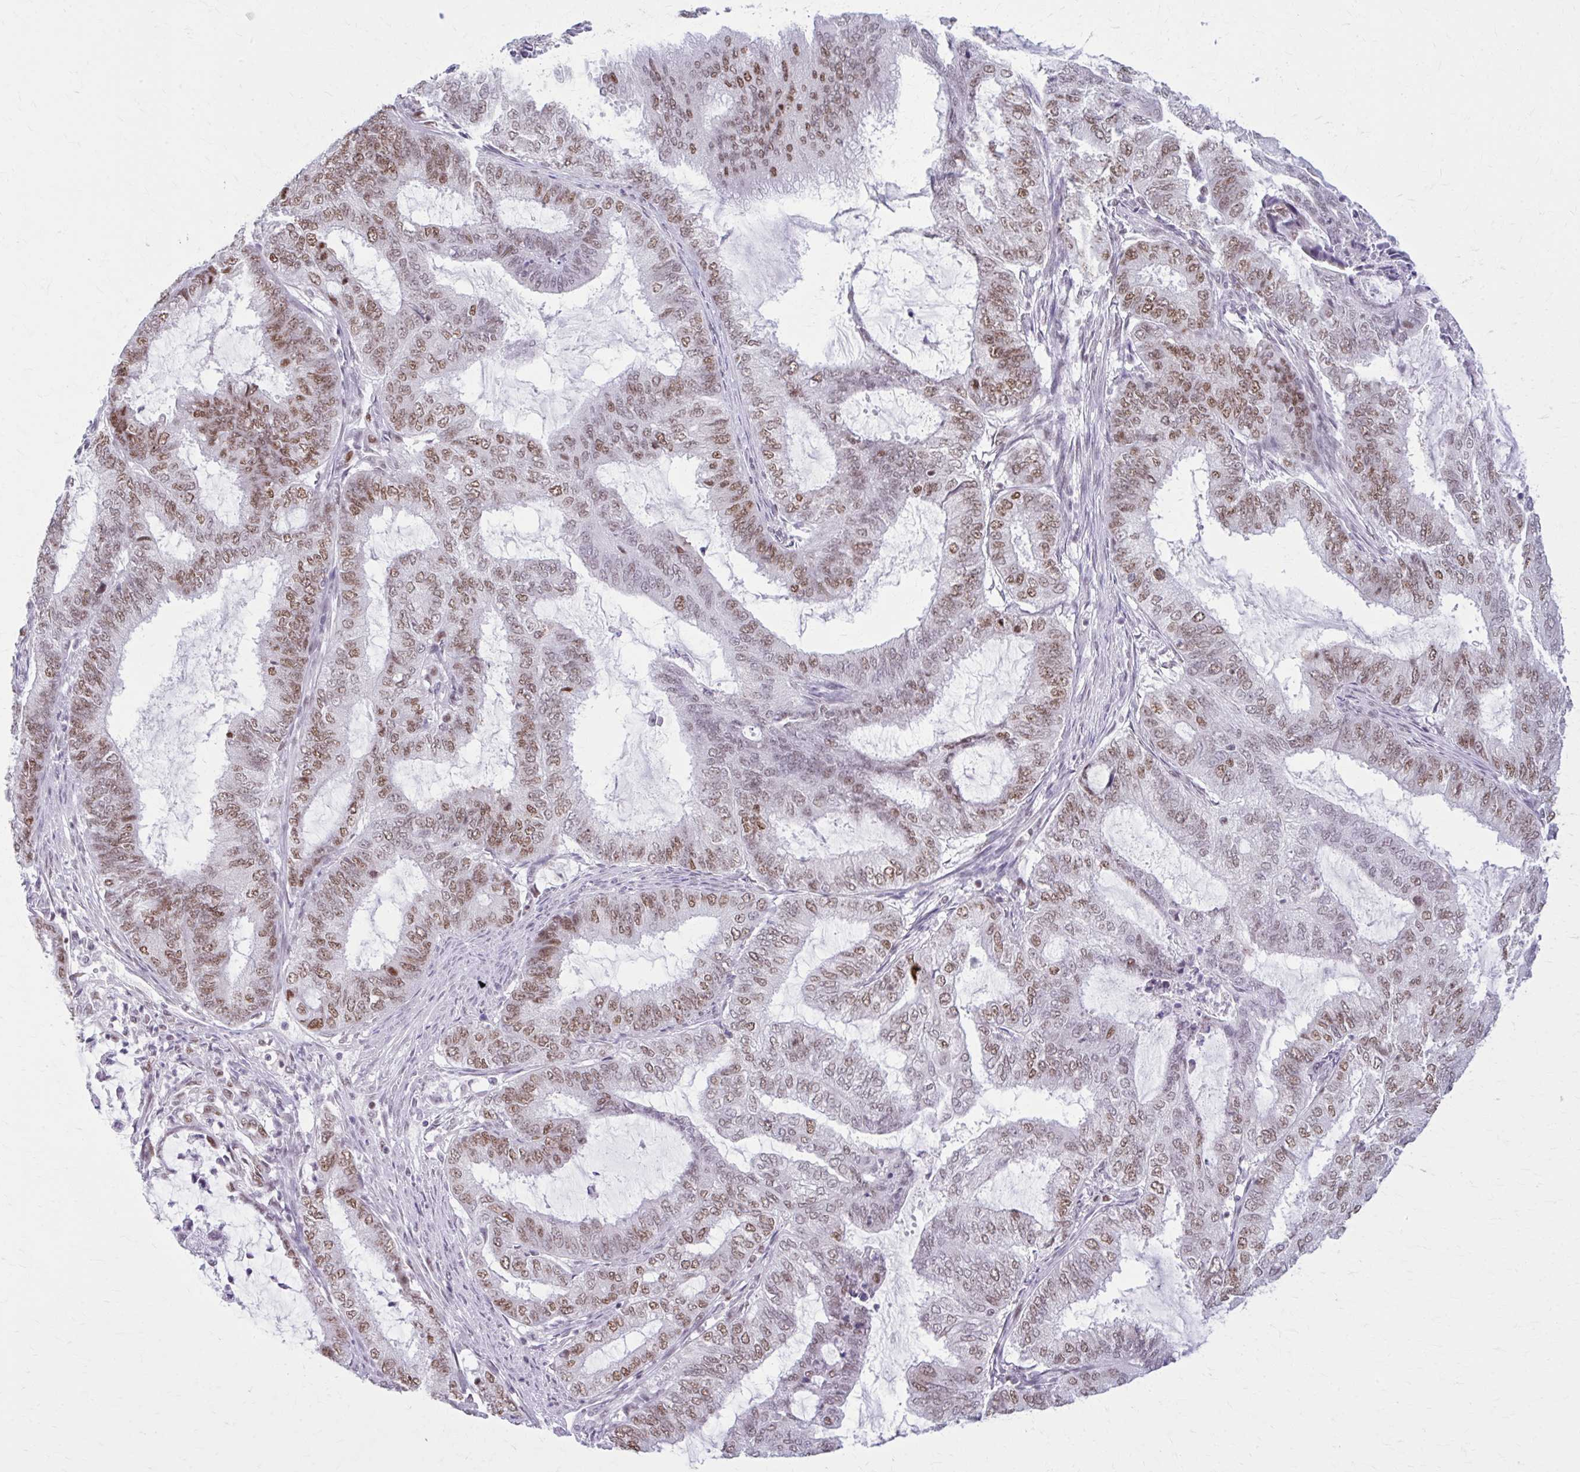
{"staining": {"intensity": "moderate", "quantity": "25%-75%", "location": "nuclear"}, "tissue": "endometrial cancer", "cell_type": "Tumor cells", "image_type": "cancer", "snomed": [{"axis": "morphology", "description": "Adenocarcinoma, NOS"}, {"axis": "topography", "description": "Endometrium"}], "caption": "This is an image of IHC staining of endometrial adenocarcinoma, which shows moderate staining in the nuclear of tumor cells.", "gene": "PABIR1", "patient": {"sex": "female", "age": 51}}